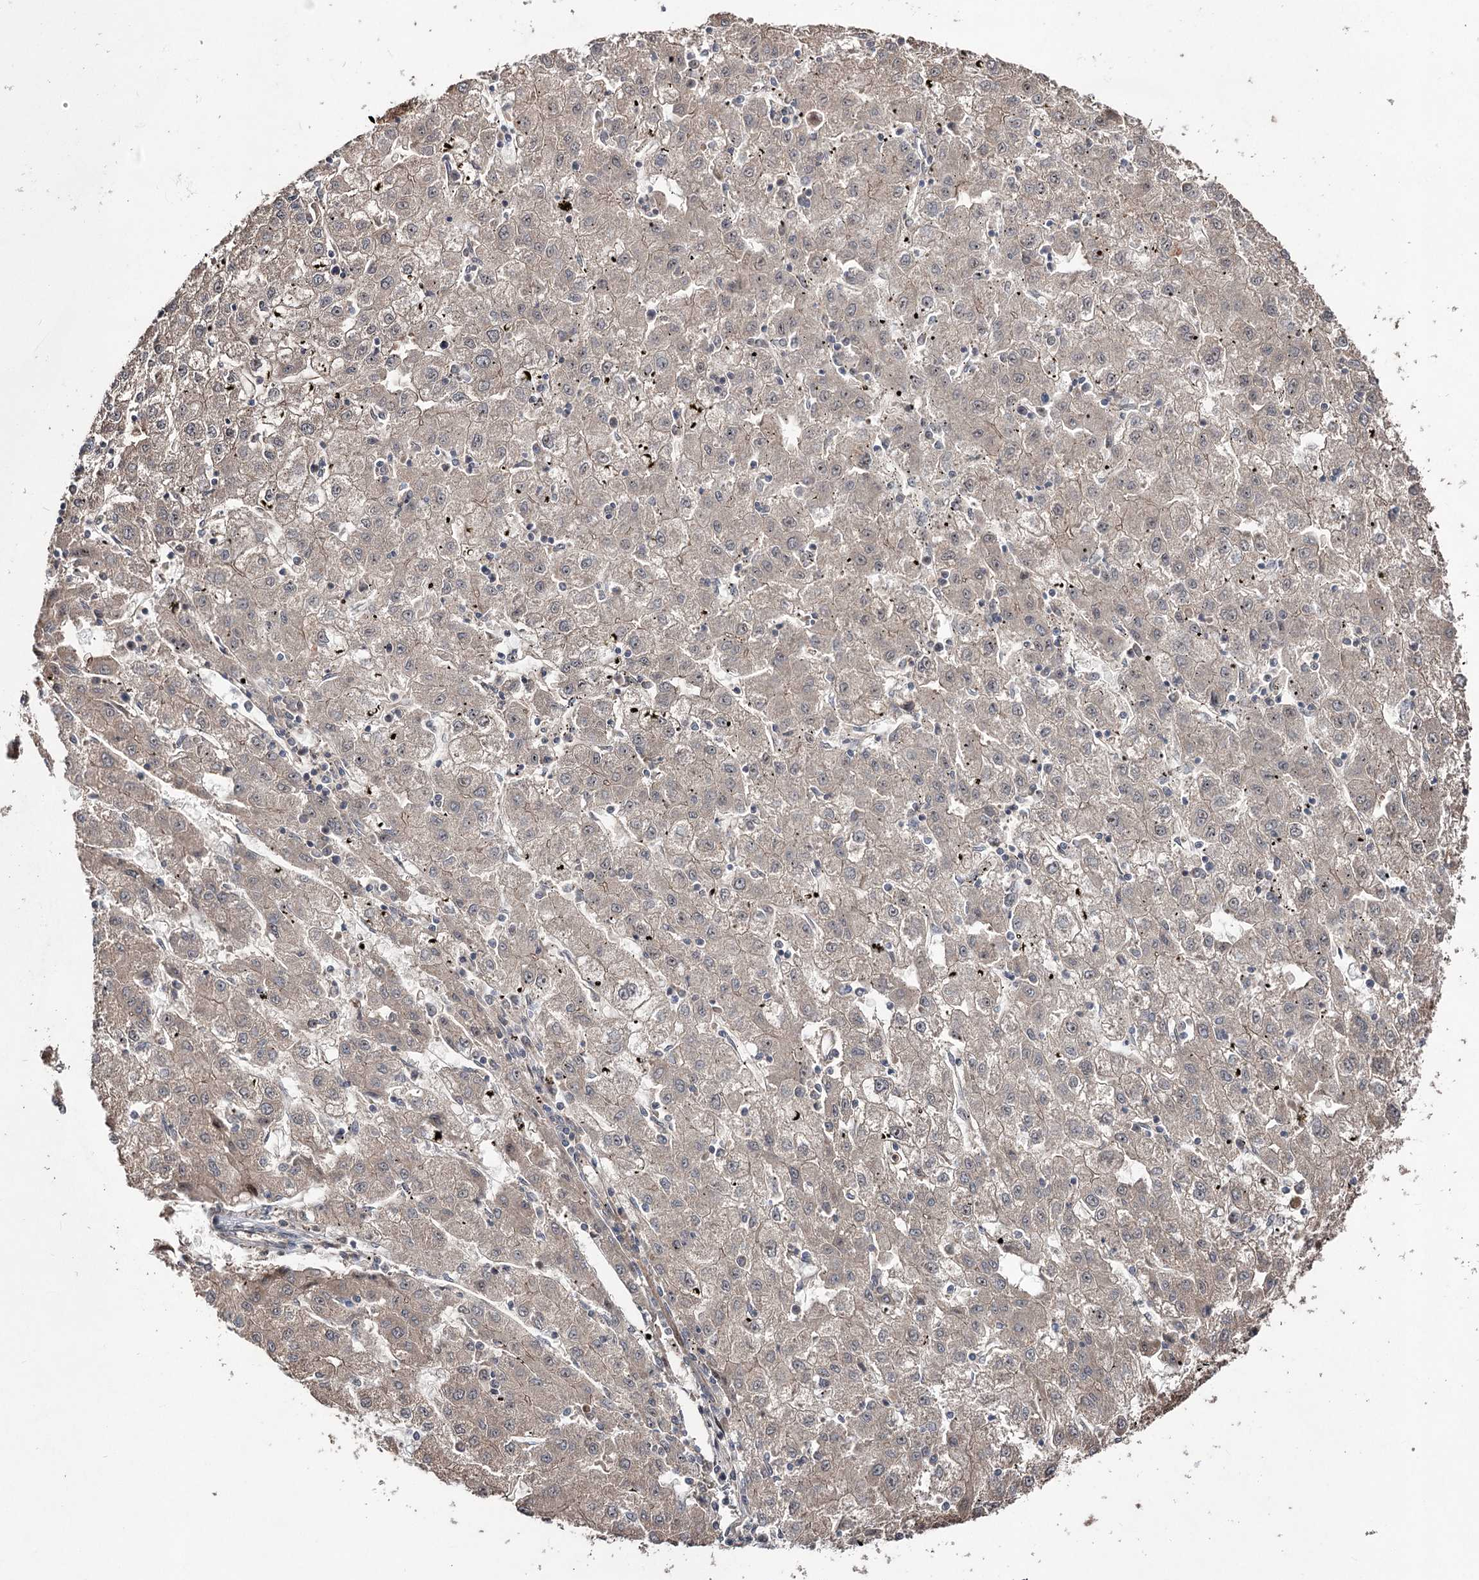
{"staining": {"intensity": "weak", "quantity": "25%-75%", "location": "cytoplasmic/membranous"}, "tissue": "liver cancer", "cell_type": "Tumor cells", "image_type": "cancer", "snomed": [{"axis": "morphology", "description": "Carcinoma, Hepatocellular, NOS"}, {"axis": "topography", "description": "Liver"}], "caption": "Weak cytoplasmic/membranous positivity for a protein is identified in approximately 25%-75% of tumor cells of liver hepatocellular carcinoma using immunohistochemistry (IHC).", "gene": "CPNE8", "patient": {"sex": "male", "age": 72}}